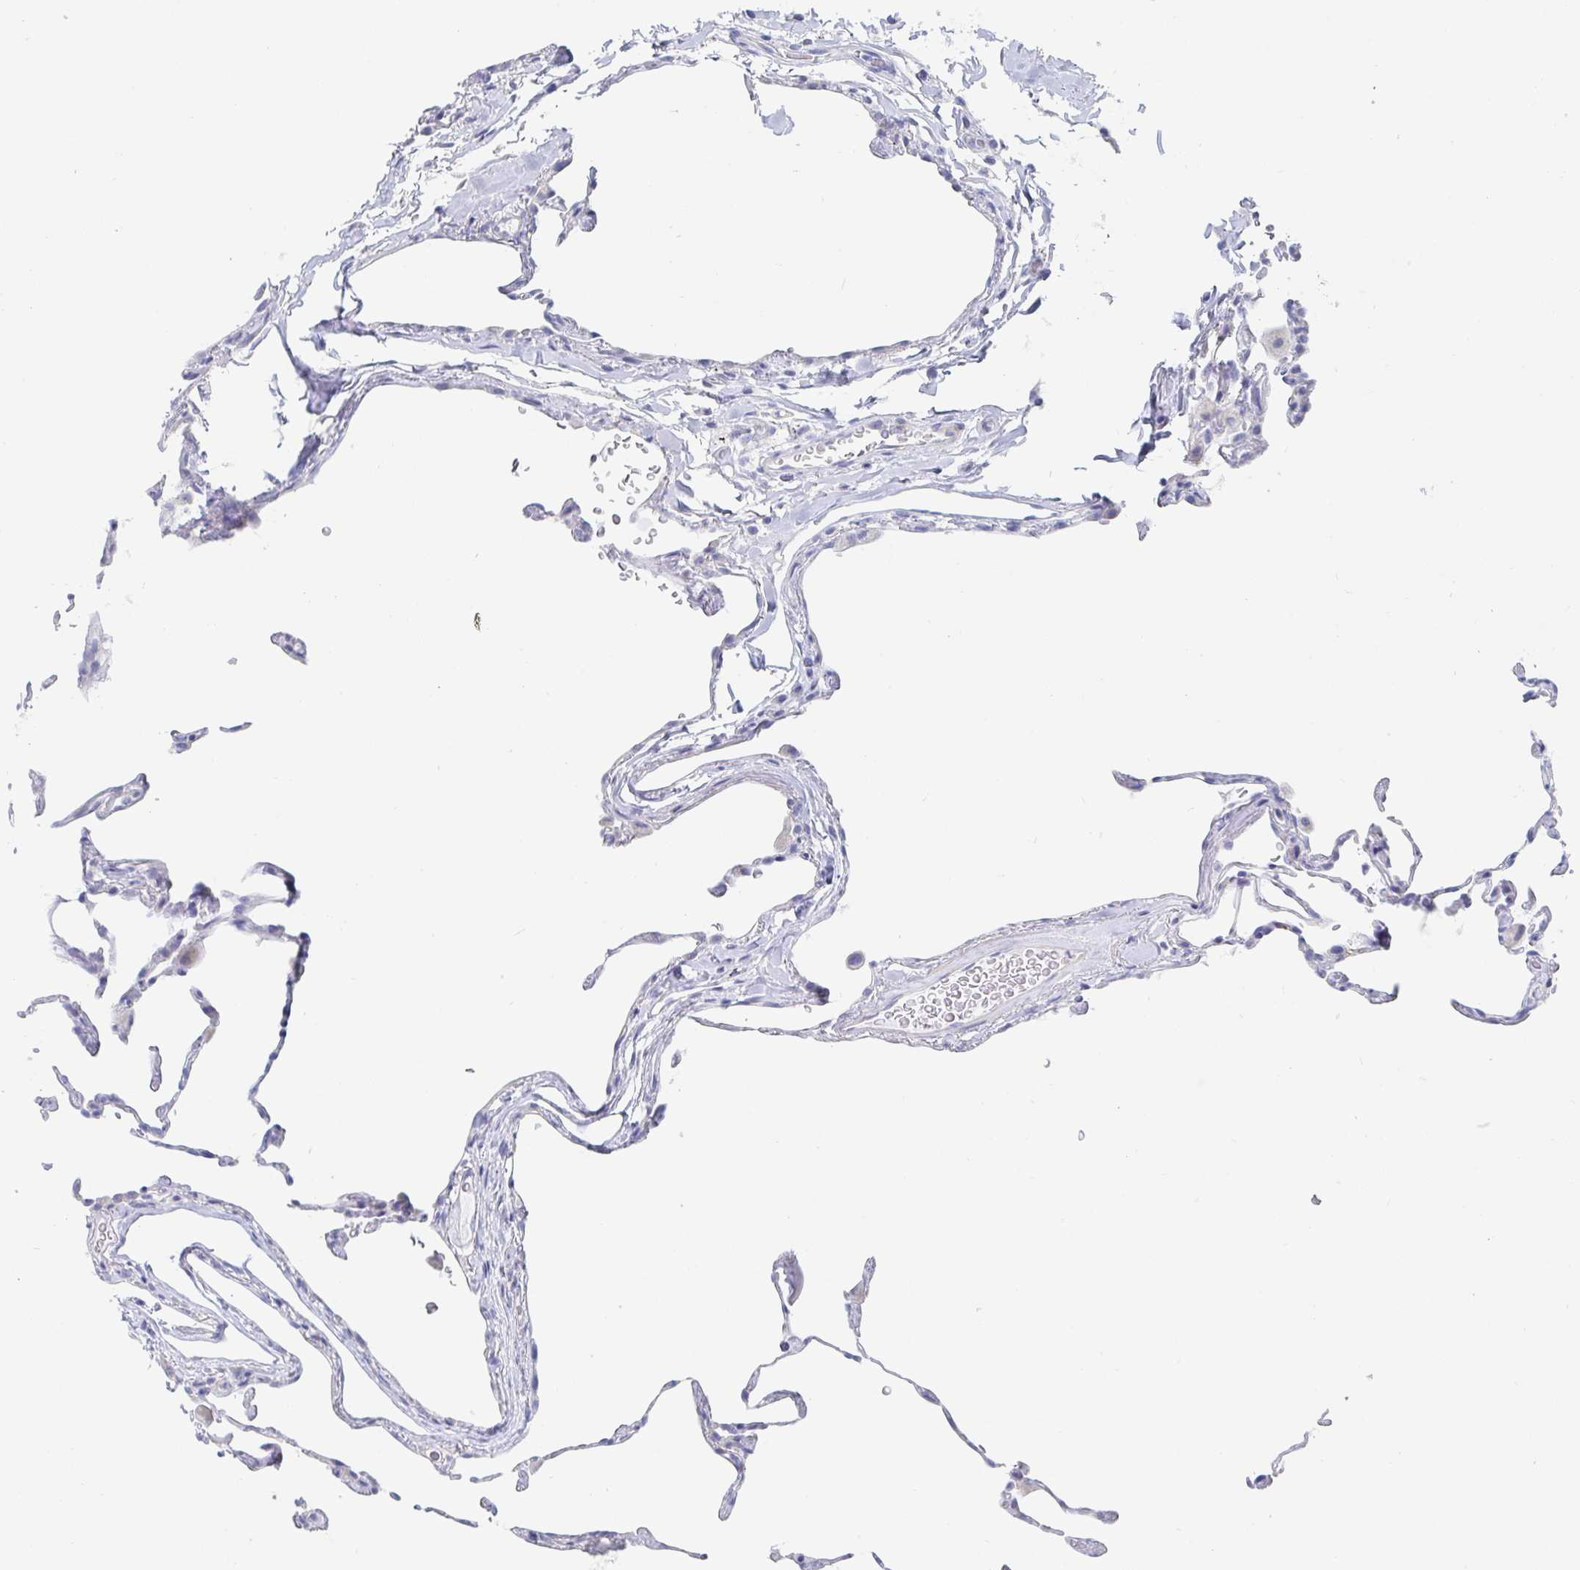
{"staining": {"intensity": "negative", "quantity": "none", "location": "none"}, "tissue": "lung", "cell_type": "Alveolar cells", "image_type": "normal", "snomed": [{"axis": "morphology", "description": "Normal tissue, NOS"}, {"axis": "topography", "description": "Lung"}], "caption": "This is a histopathology image of IHC staining of unremarkable lung, which shows no positivity in alveolar cells.", "gene": "PACSIN1", "patient": {"sex": "female", "age": 57}}